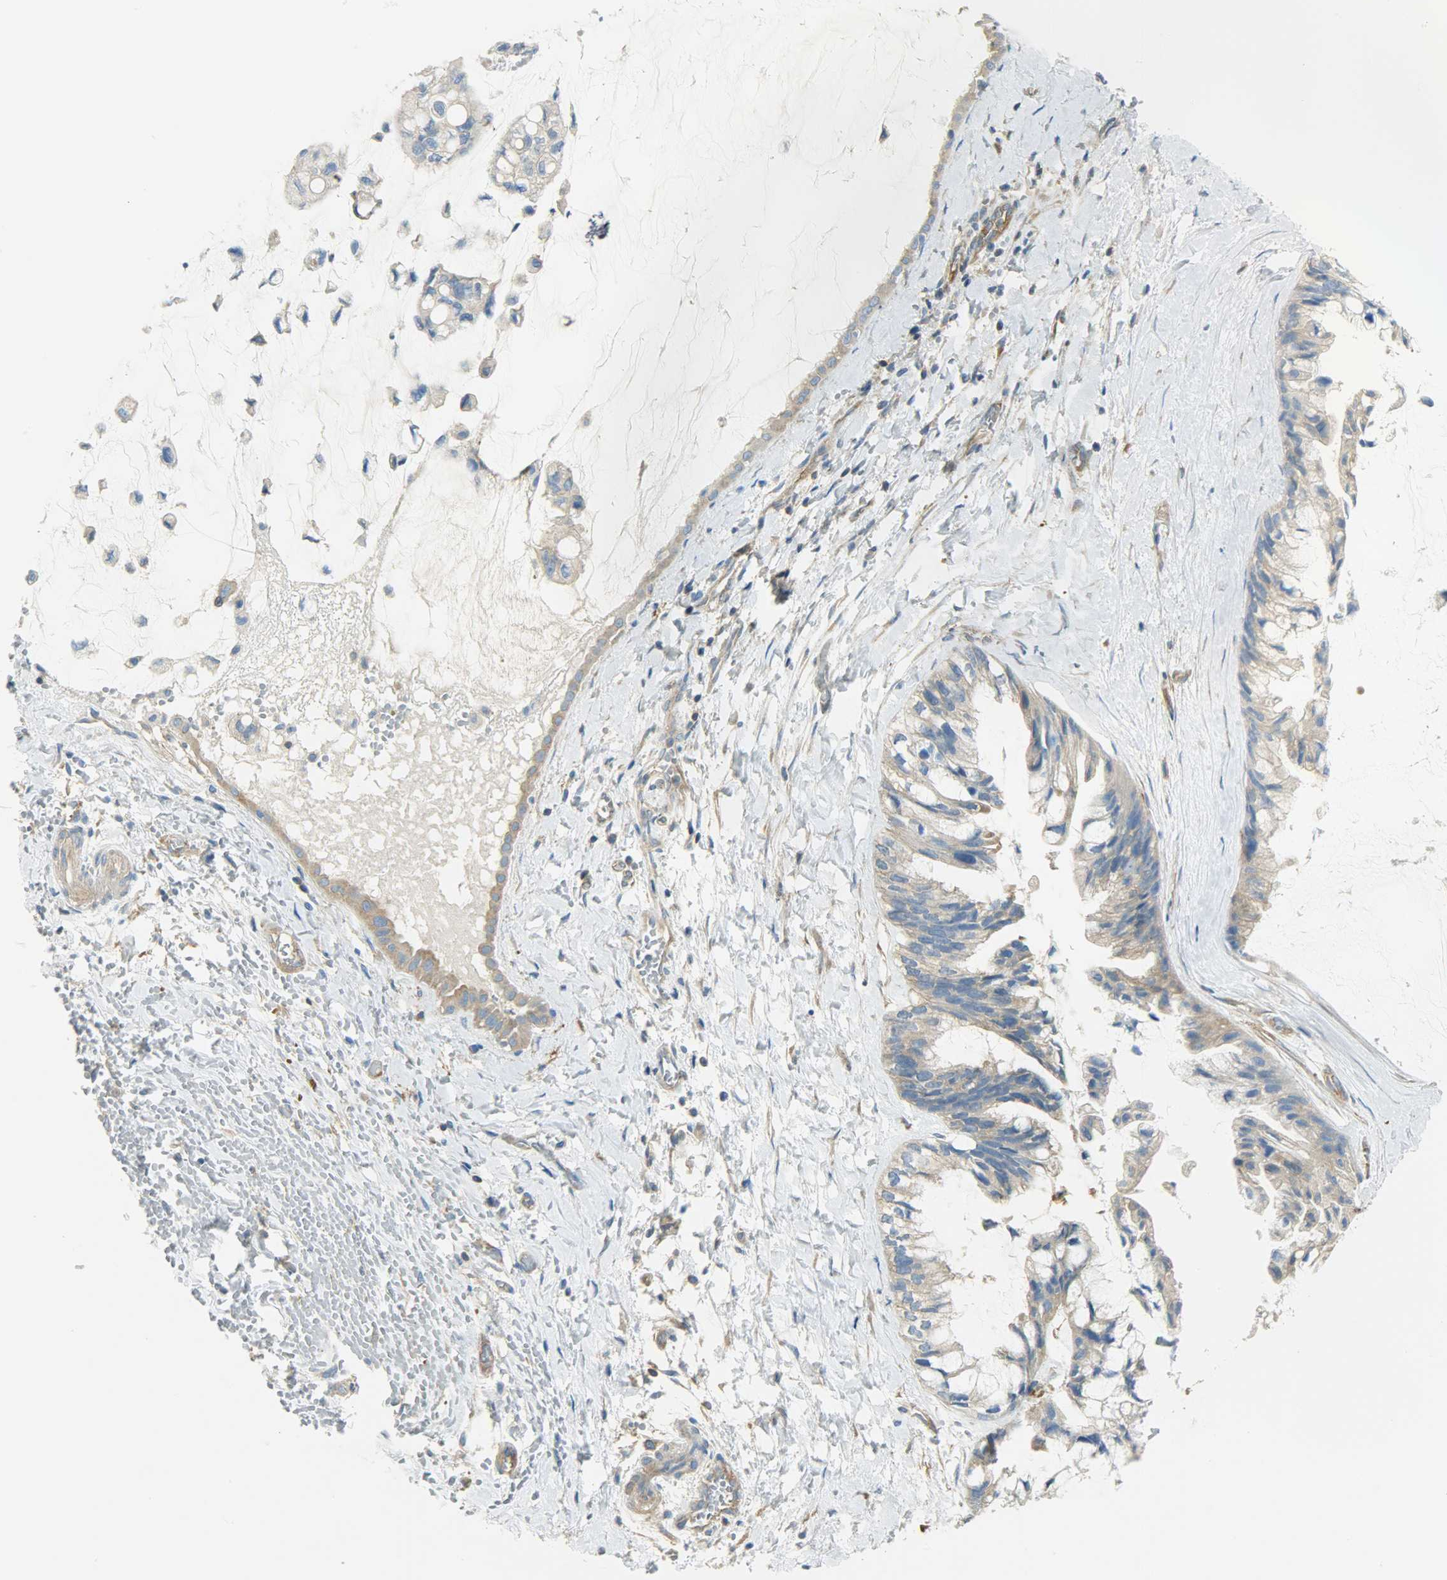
{"staining": {"intensity": "weak", "quantity": "25%-75%", "location": "cytoplasmic/membranous"}, "tissue": "ovarian cancer", "cell_type": "Tumor cells", "image_type": "cancer", "snomed": [{"axis": "morphology", "description": "Cystadenocarcinoma, mucinous, NOS"}, {"axis": "topography", "description": "Ovary"}], "caption": "Ovarian mucinous cystadenocarcinoma stained for a protein reveals weak cytoplasmic/membranous positivity in tumor cells.", "gene": "TSC22D2", "patient": {"sex": "female", "age": 39}}